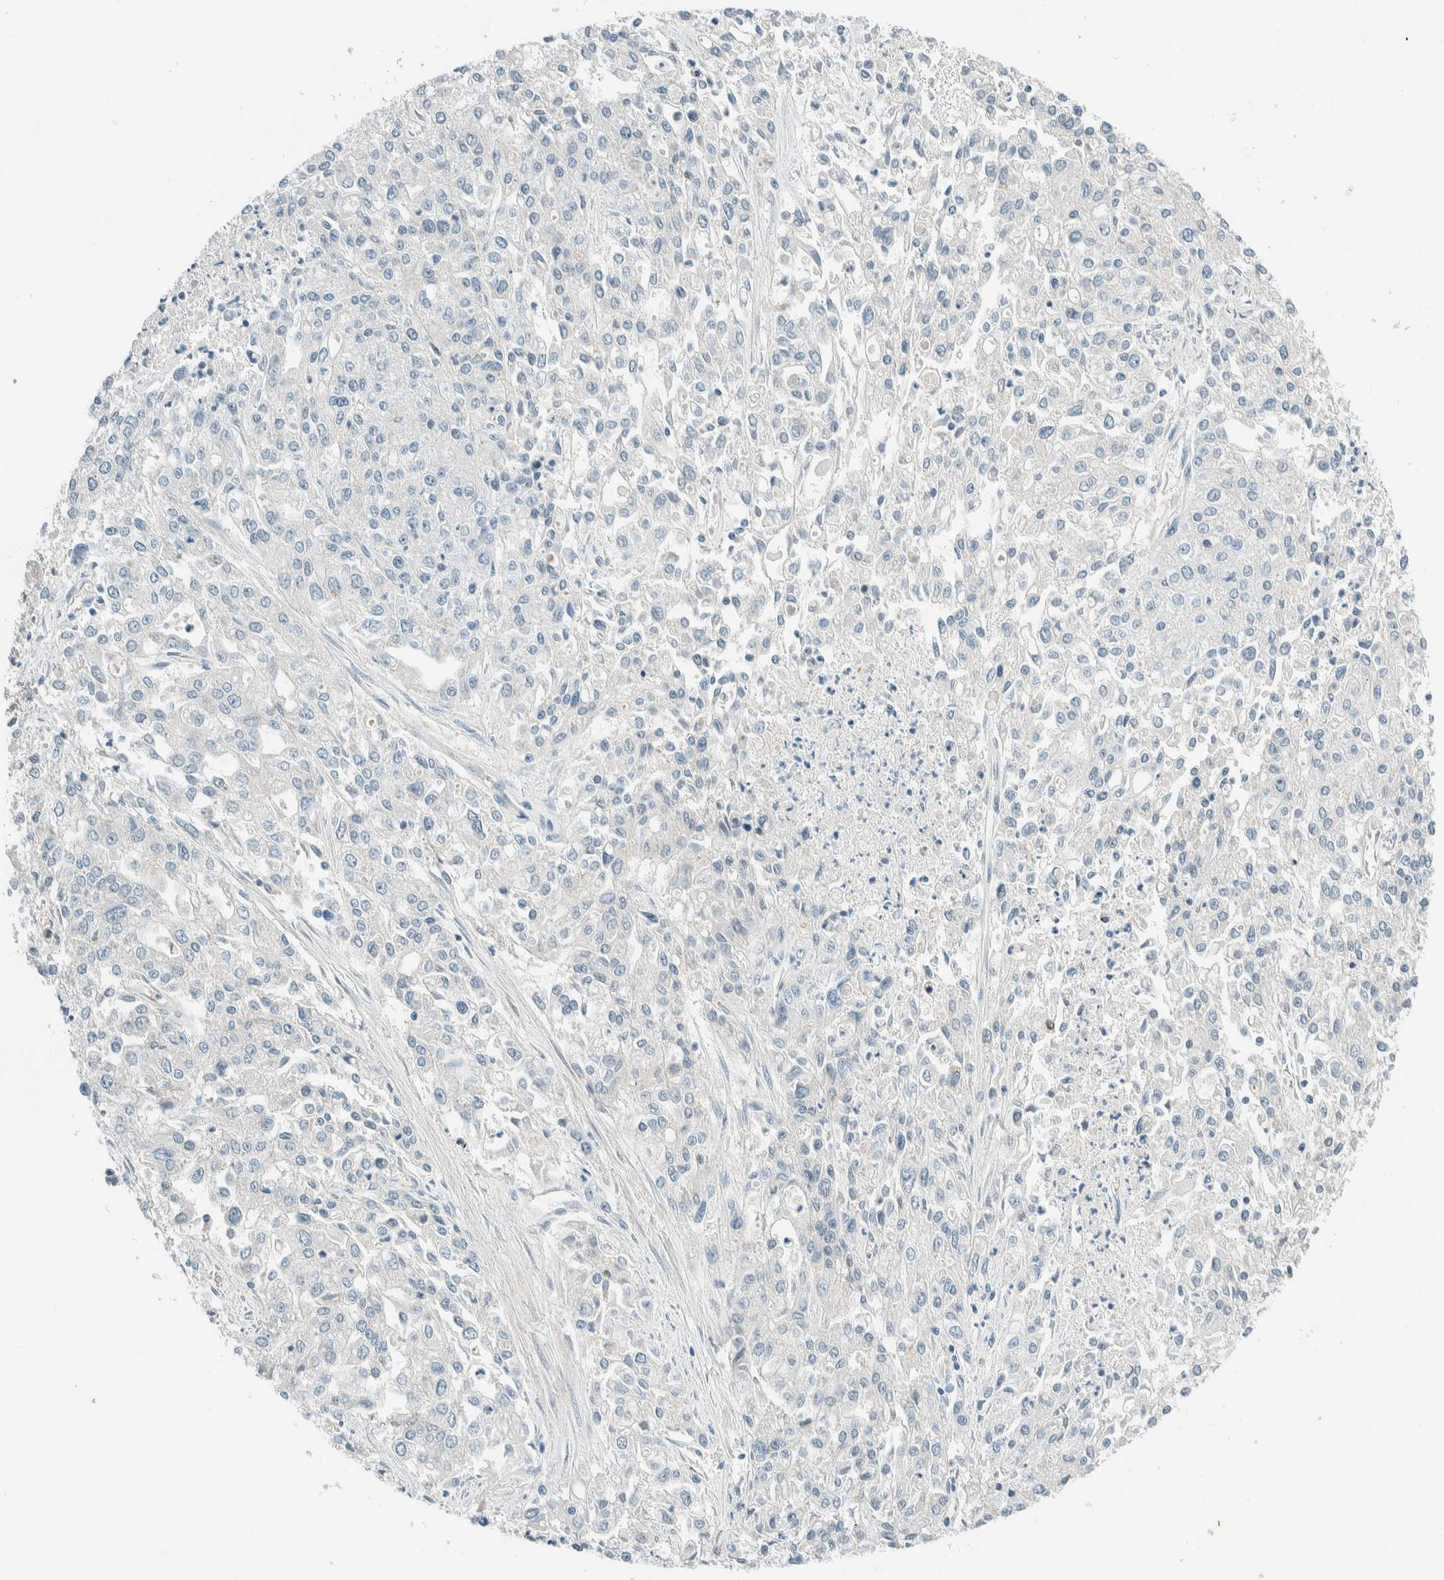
{"staining": {"intensity": "negative", "quantity": "none", "location": "none"}, "tissue": "endometrial cancer", "cell_type": "Tumor cells", "image_type": "cancer", "snomed": [{"axis": "morphology", "description": "Adenocarcinoma, NOS"}, {"axis": "topography", "description": "Endometrium"}], "caption": "This is an immunohistochemistry (IHC) photomicrograph of human endometrial cancer. There is no staining in tumor cells.", "gene": "TSTD2", "patient": {"sex": "female", "age": 49}}